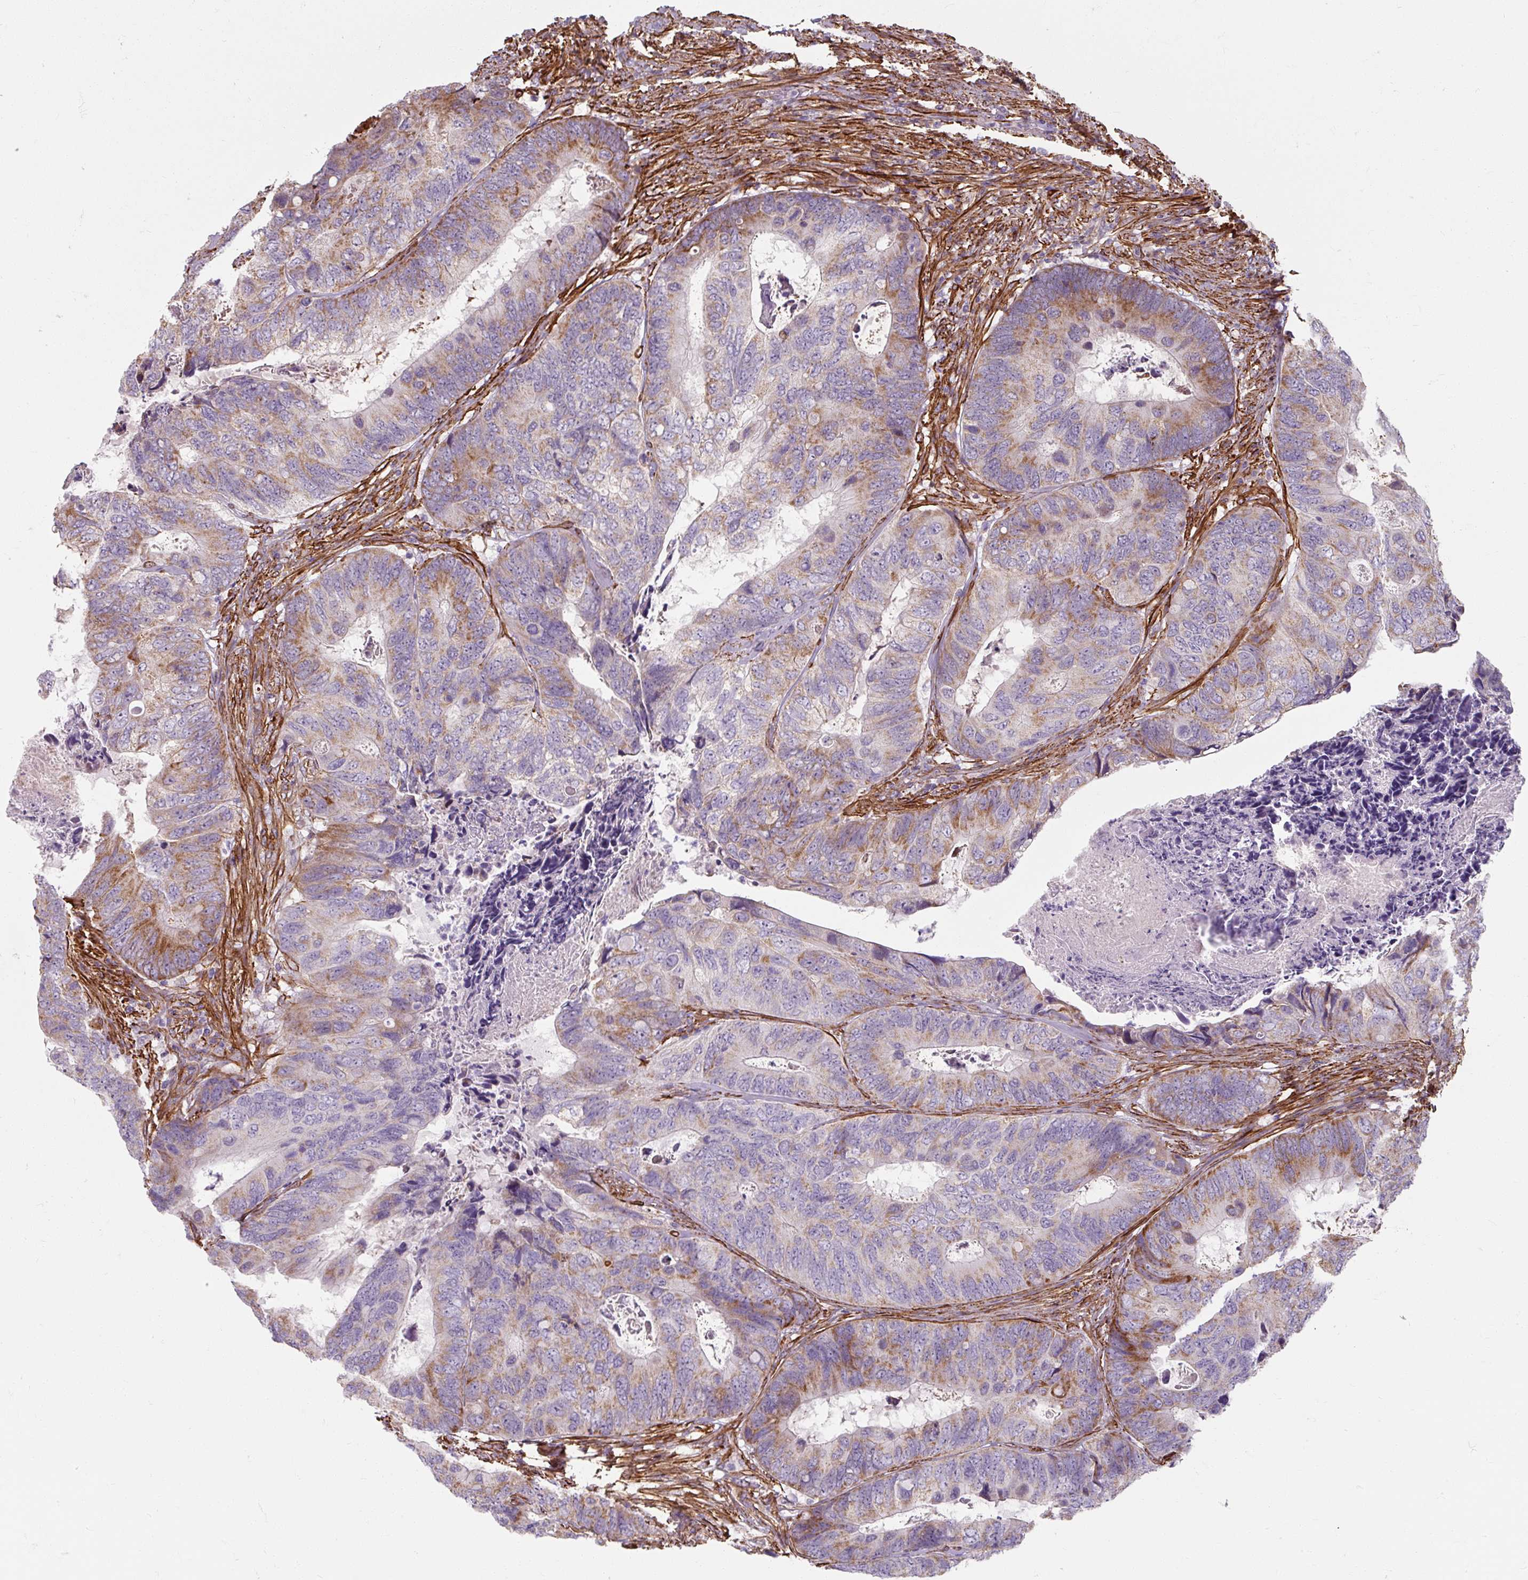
{"staining": {"intensity": "weak", "quantity": "<25%", "location": "cytoplasmic/membranous"}, "tissue": "colorectal cancer", "cell_type": "Tumor cells", "image_type": "cancer", "snomed": [{"axis": "morphology", "description": "Adenocarcinoma, NOS"}, {"axis": "topography", "description": "Colon"}], "caption": "Tumor cells are negative for protein expression in human colorectal adenocarcinoma.", "gene": "MRPS5", "patient": {"sex": "female", "age": 67}}